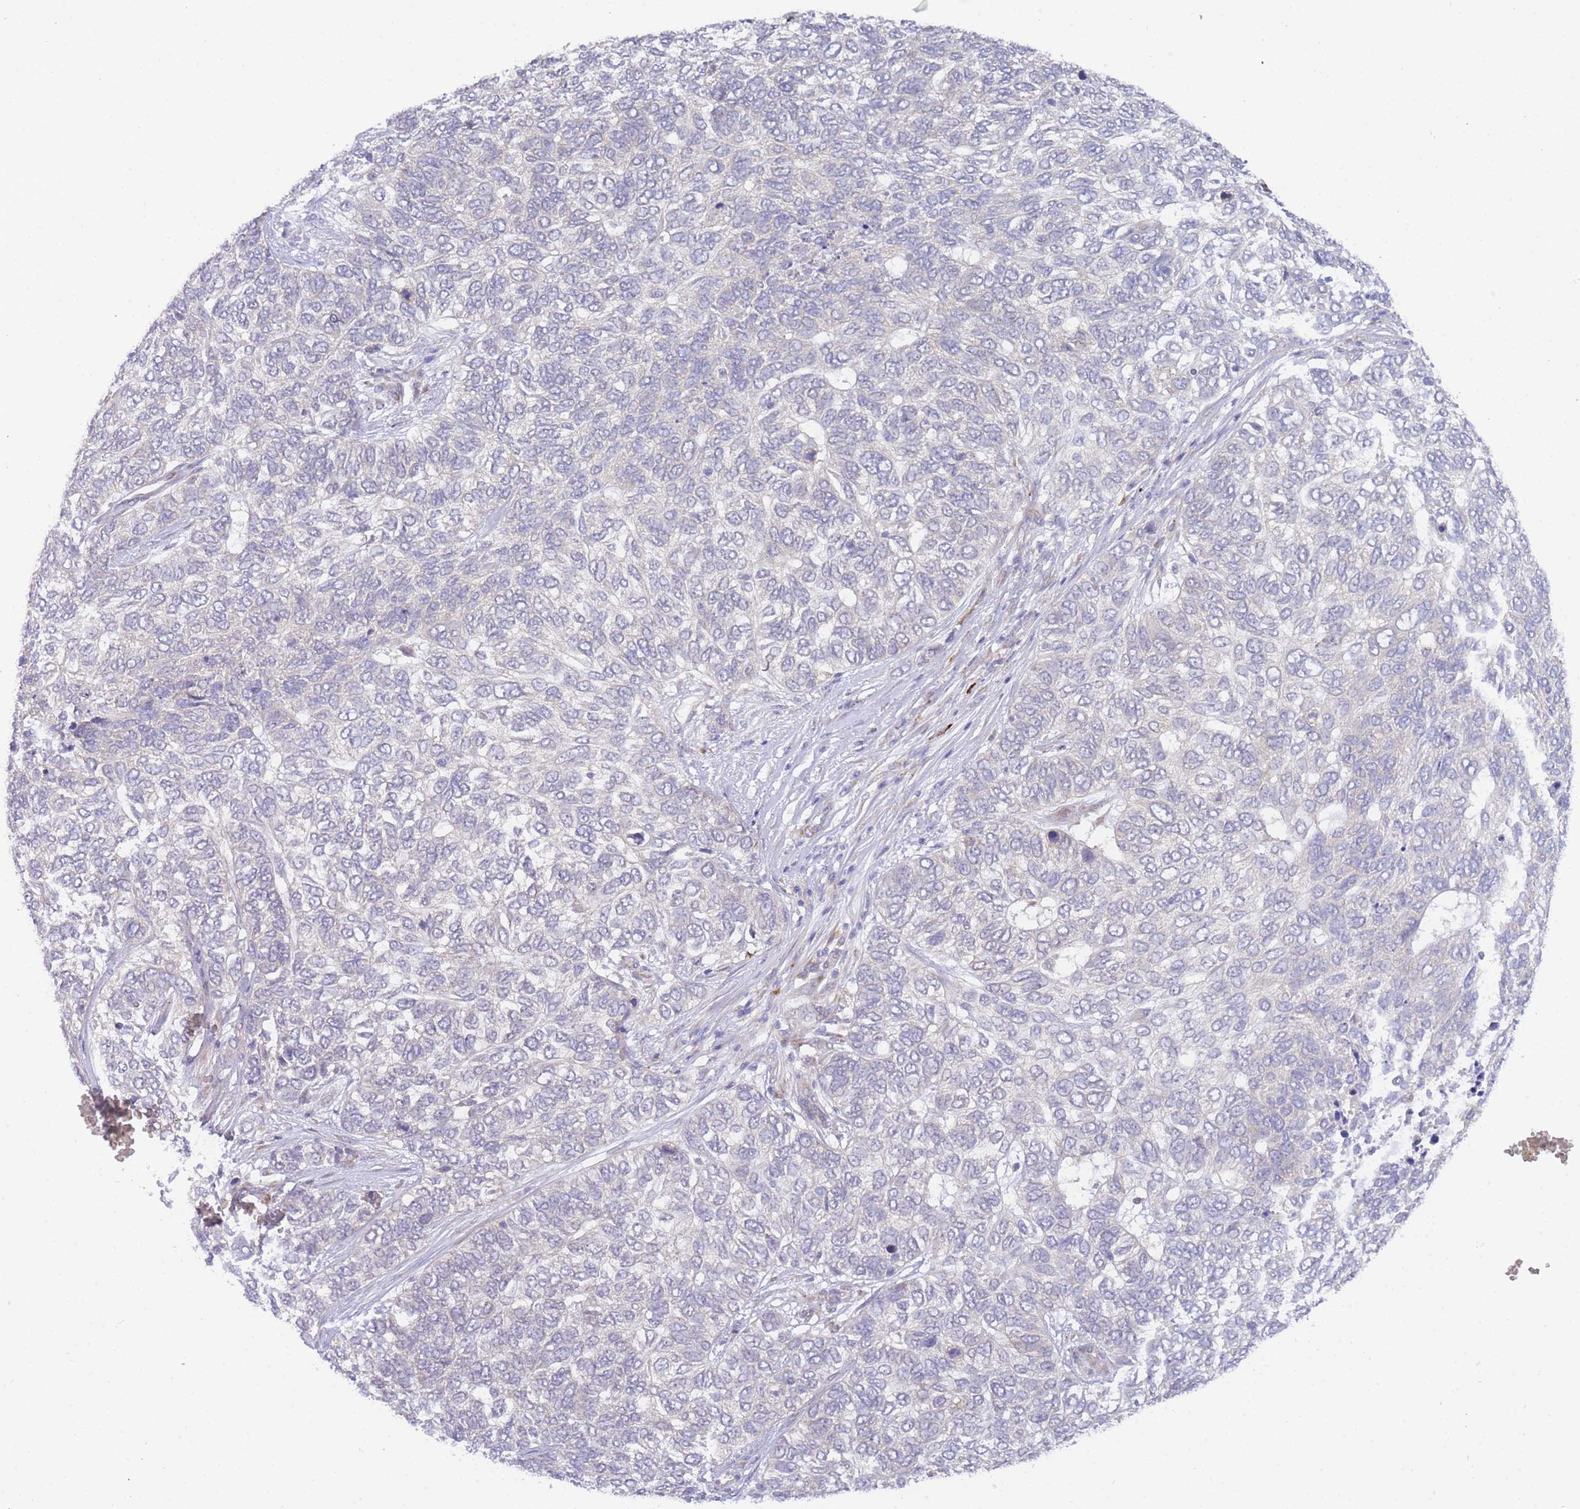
{"staining": {"intensity": "negative", "quantity": "none", "location": "none"}, "tissue": "skin cancer", "cell_type": "Tumor cells", "image_type": "cancer", "snomed": [{"axis": "morphology", "description": "Basal cell carcinoma"}, {"axis": "topography", "description": "Skin"}], "caption": "Skin cancer (basal cell carcinoma) was stained to show a protein in brown. There is no significant staining in tumor cells.", "gene": "ZNF510", "patient": {"sex": "female", "age": 65}}